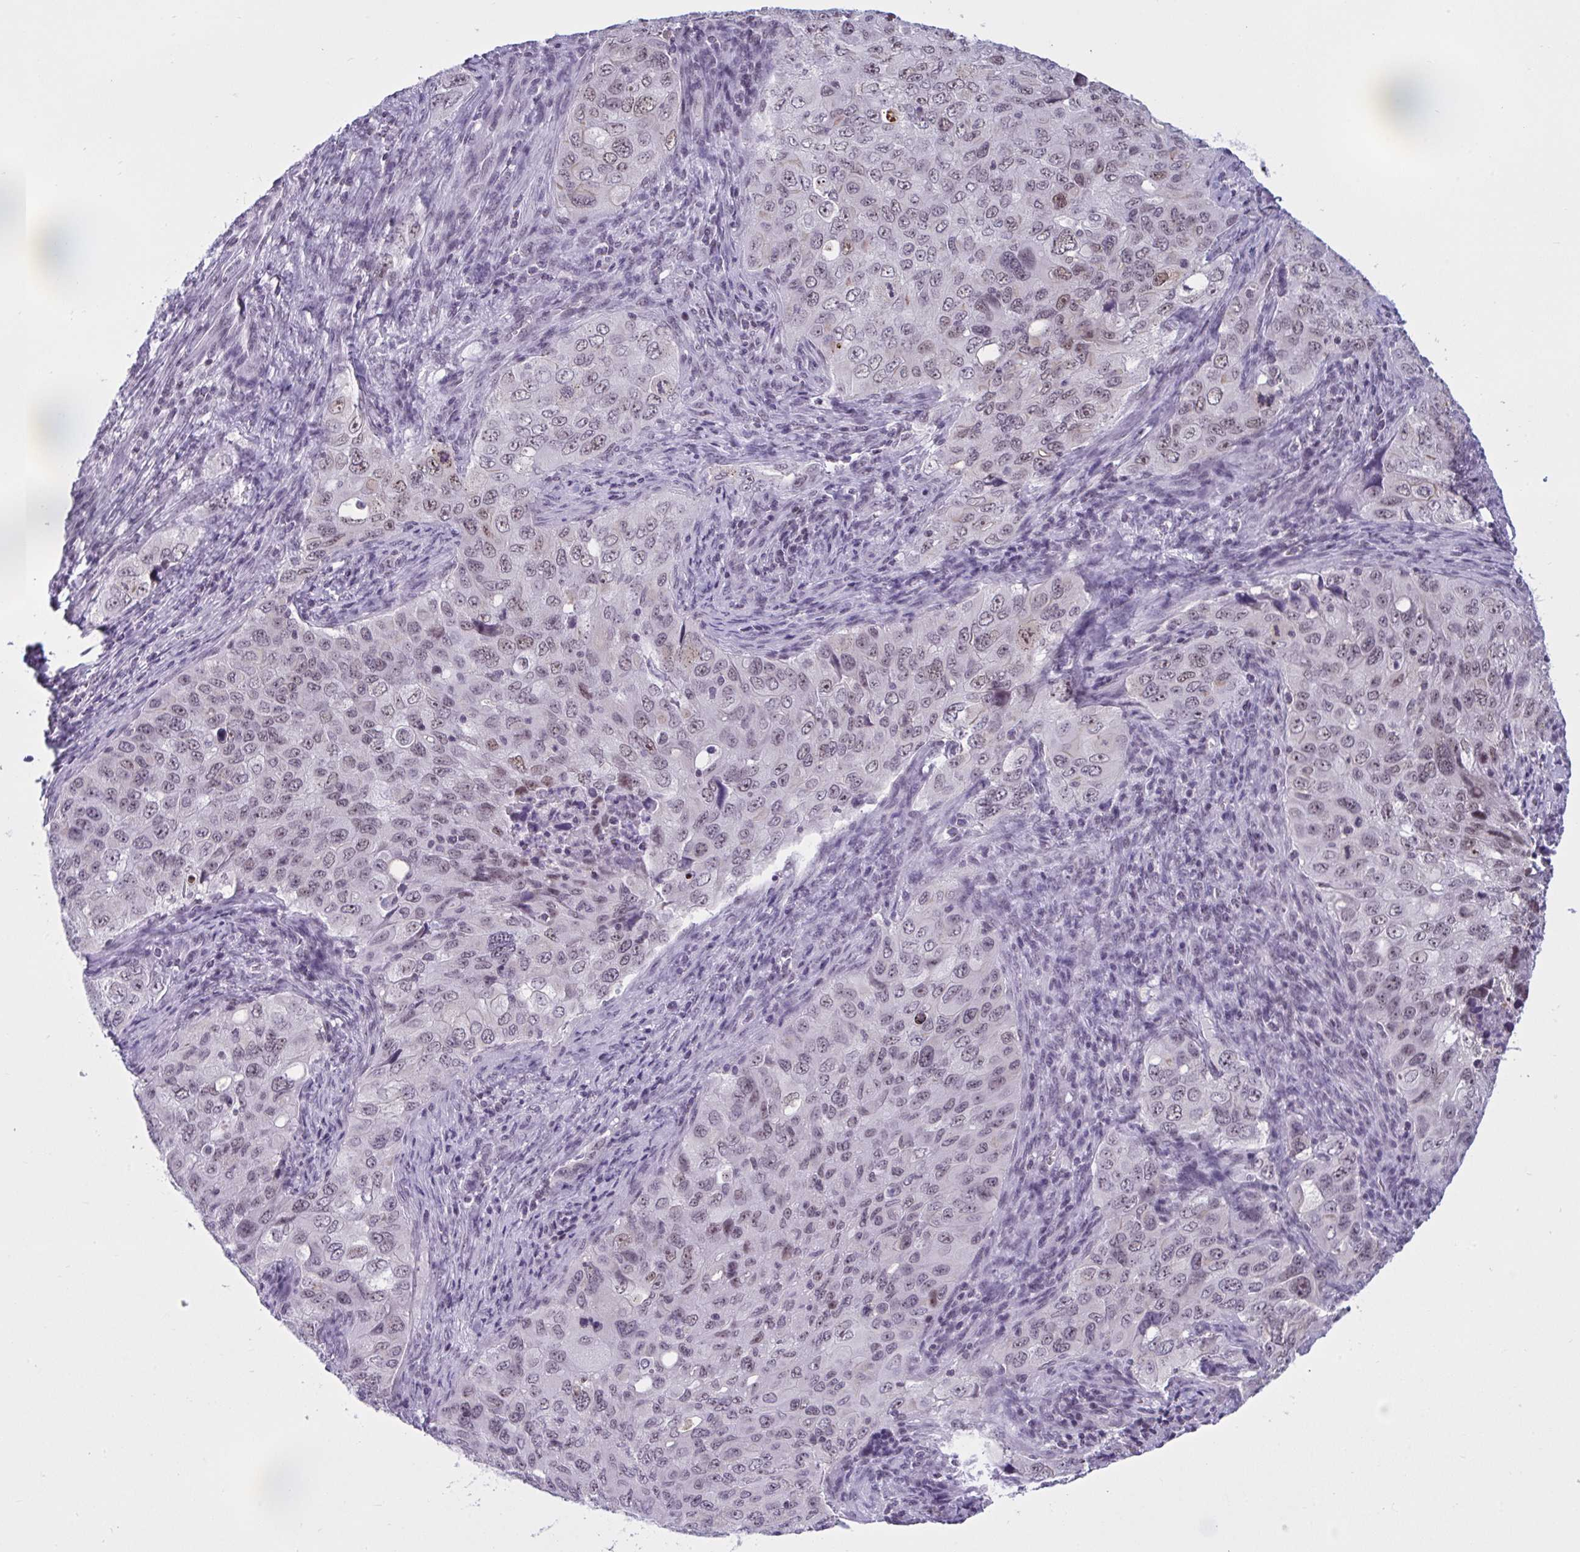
{"staining": {"intensity": "weak", "quantity": ">75%", "location": "nuclear"}, "tissue": "lung cancer", "cell_type": "Tumor cells", "image_type": "cancer", "snomed": [{"axis": "morphology", "description": "Adenocarcinoma, NOS"}, {"axis": "morphology", "description": "Adenocarcinoma, metastatic, NOS"}, {"axis": "topography", "description": "Lymph node"}, {"axis": "topography", "description": "Lung"}], "caption": "This is a photomicrograph of IHC staining of lung cancer (metastatic adenocarcinoma), which shows weak staining in the nuclear of tumor cells.", "gene": "TGM6", "patient": {"sex": "female", "age": 42}}